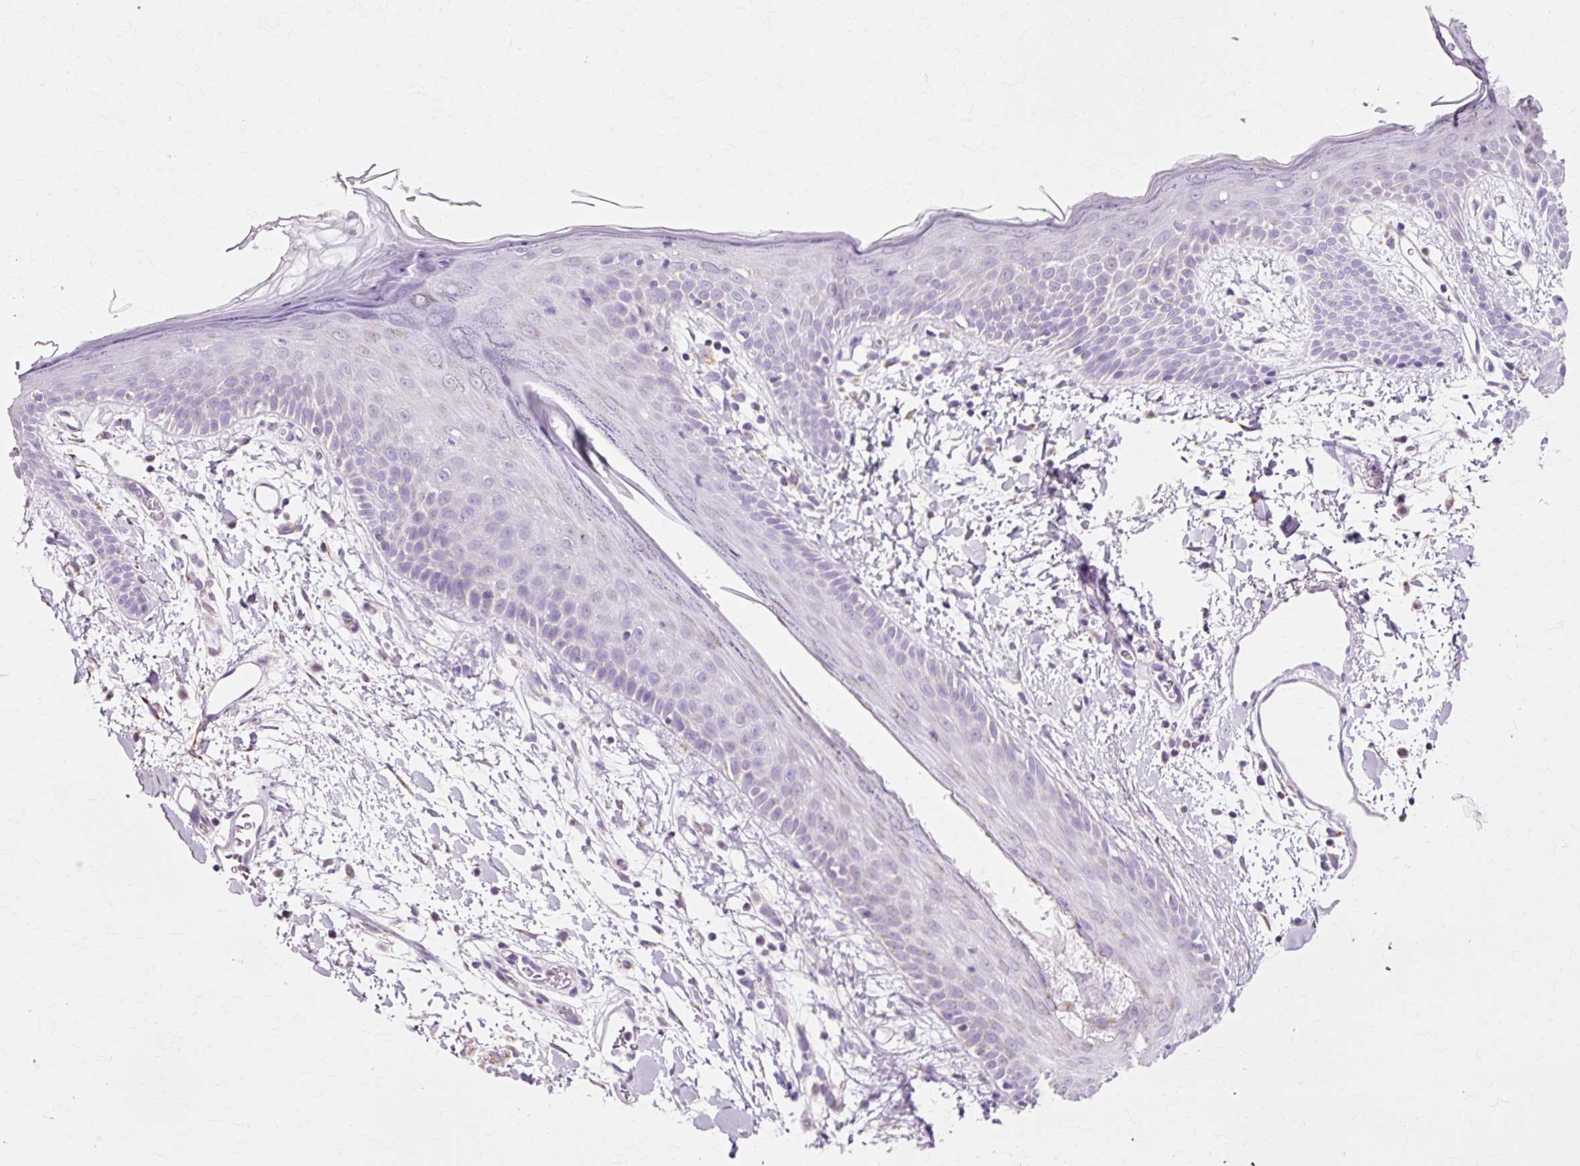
{"staining": {"intensity": "negative", "quantity": "none", "location": "none"}, "tissue": "skin", "cell_type": "Fibroblasts", "image_type": "normal", "snomed": [{"axis": "morphology", "description": "Normal tissue, NOS"}, {"axis": "topography", "description": "Skin"}], "caption": "The immunohistochemistry (IHC) histopathology image has no significant positivity in fibroblasts of skin. The staining was performed using DAB to visualize the protein expression in brown, while the nuclei were stained in blue with hematoxylin (Magnification: 20x).", "gene": "ATP5PO", "patient": {"sex": "male", "age": 79}}